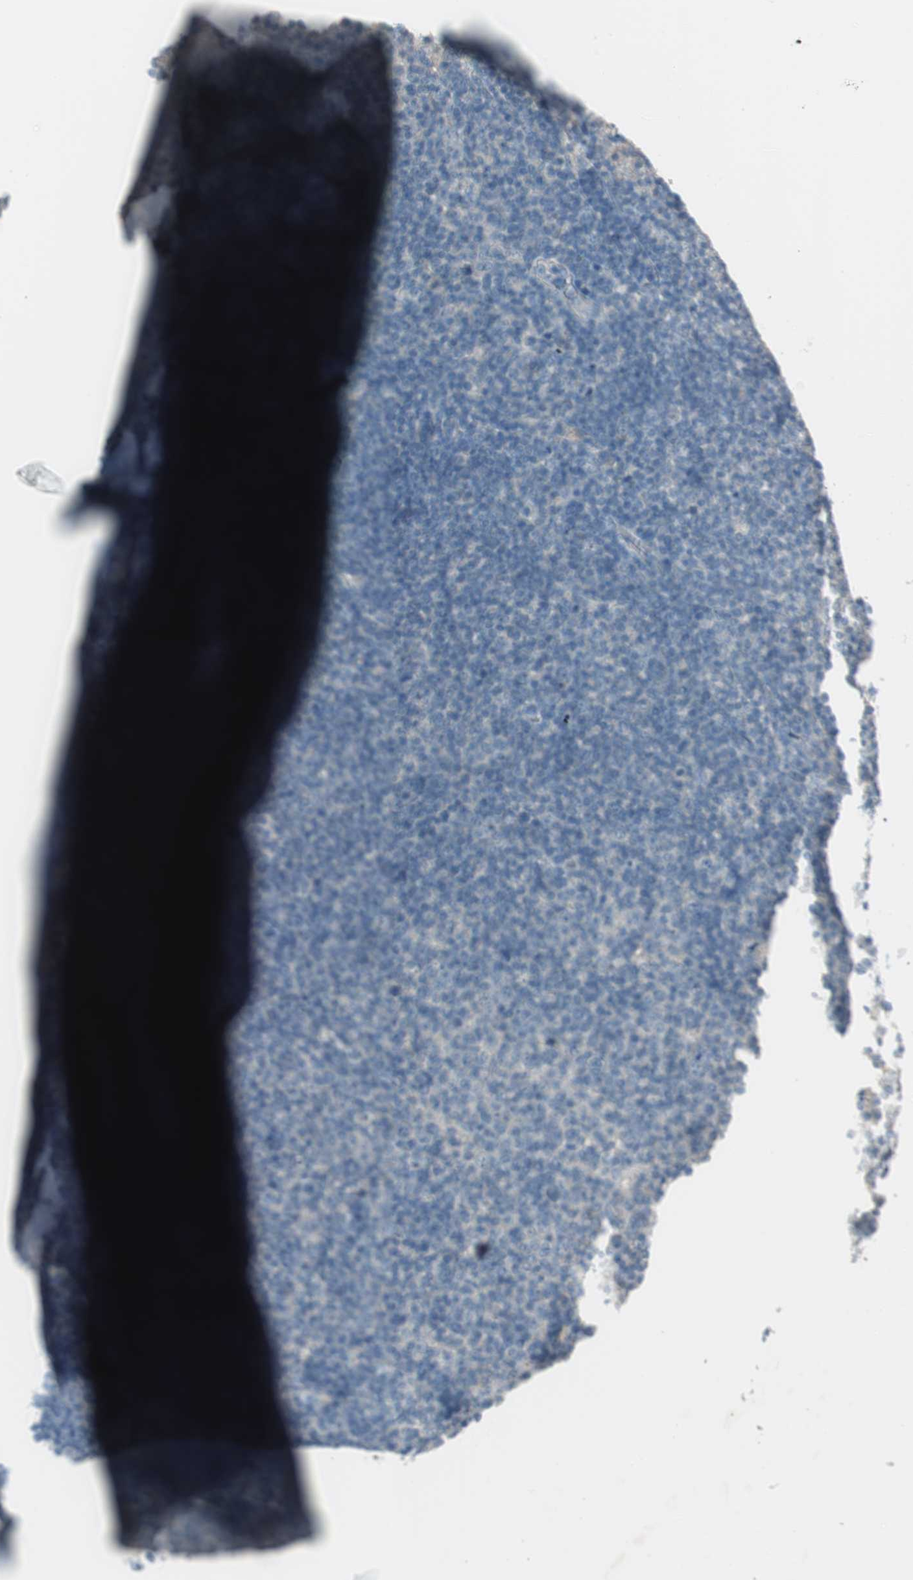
{"staining": {"intensity": "negative", "quantity": "none", "location": "none"}, "tissue": "lymphoma", "cell_type": "Tumor cells", "image_type": "cancer", "snomed": [{"axis": "morphology", "description": "Malignant lymphoma, non-Hodgkin's type, Low grade"}, {"axis": "topography", "description": "Lymph node"}], "caption": "The image reveals no staining of tumor cells in lymphoma.", "gene": "KHK", "patient": {"sex": "male", "age": 70}}